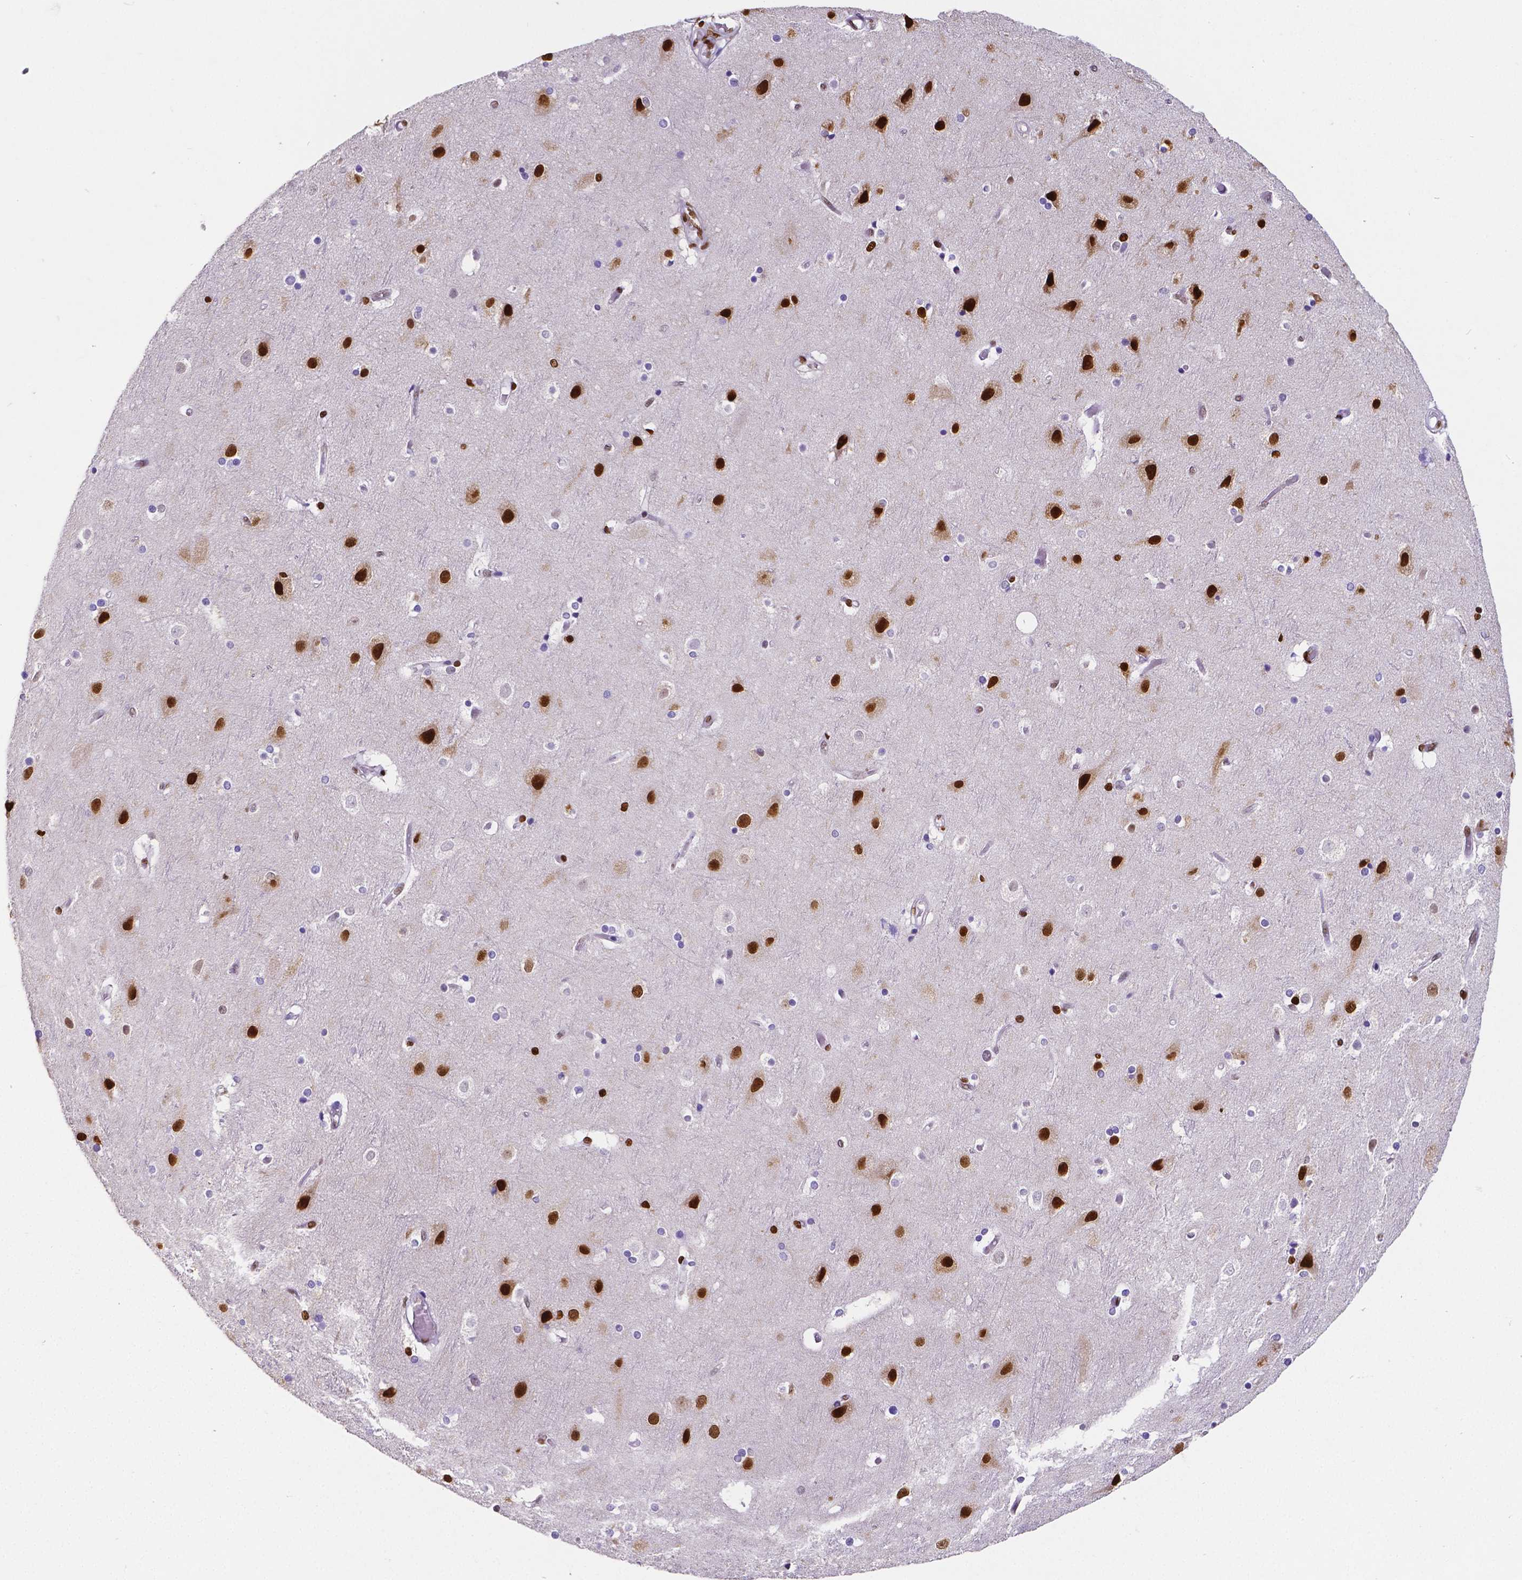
{"staining": {"intensity": "strong", "quantity": "<25%", "location": "nuclear"}, "tissue": "cerebral cortex", "cell_type": "Endothelial cells", "image_type": "normal", "snomed": [{"axis": "morphology", "description": "Normal tissue, NOS"}, {"axis": "topography", "description": "Cerebral cortex"}], "caption": "An immunohistochemistry (IHC) photomicrograph of unremarkable tissue is shown. Protein staining in brown labels strong nuclear positivity in cerebral cortex within endothelial cells. (DAB = brown stain, brightfield microscopy at high magnification).", "gene": "MEF2C", "patient": {"sex": "female", "age": 52}}